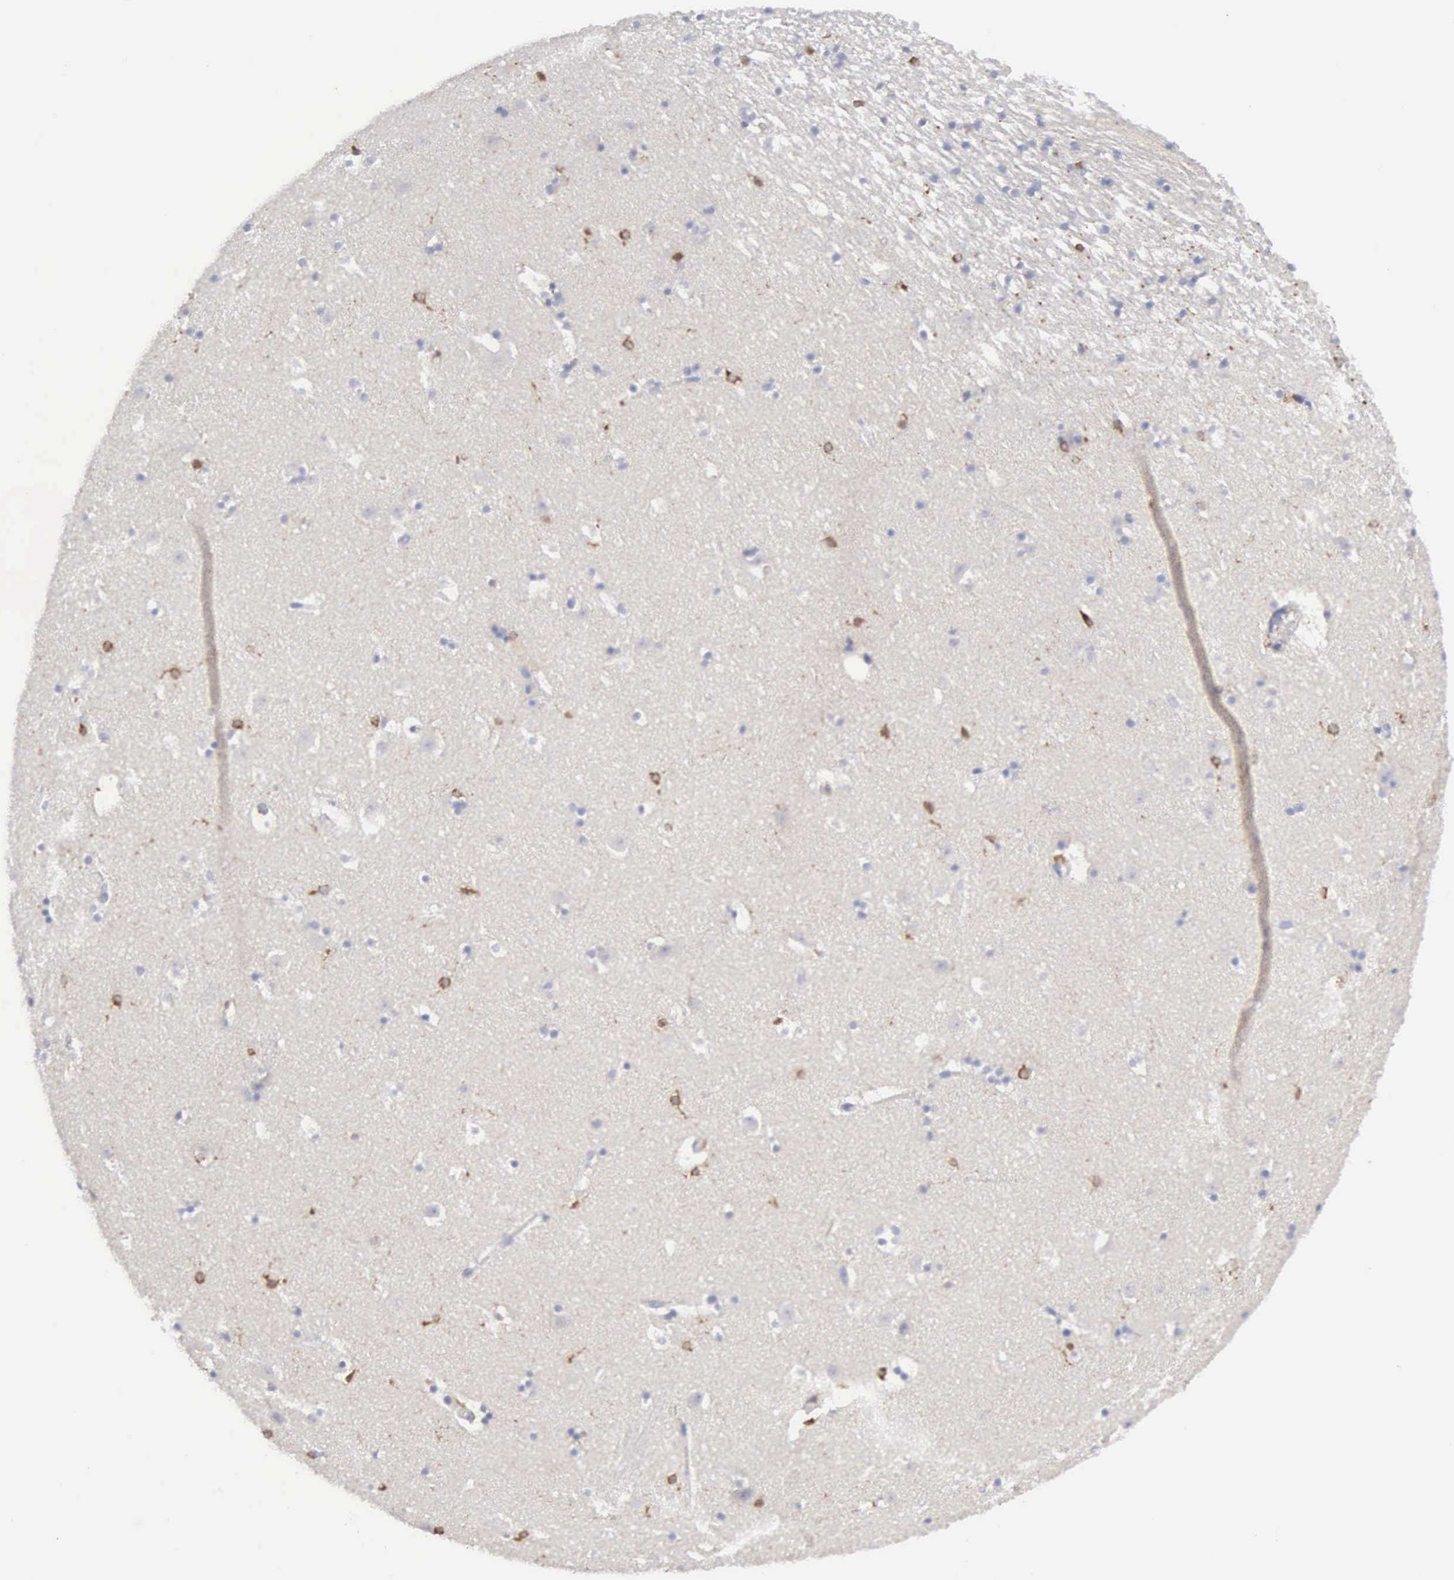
{"staining": {"intensity": "weak", "quantity": "<25%", "location": "cytoplasmic/membranous"}, "tissue": "caudate", "cell_type": "Glial cells", "image_type": "normal", "snomed": [{"axis": "morphology", "description": "Normal tissue, NOS"}, {"axis": "topography", "description": "Lateral ventricle wall"}], "caption": "Immunohistochemical staining of benign caudate demonstrates no significant positivity in glial cells. (DAB (3,3'-diaminobenzidine) immunohistochemistry (IHC) with hematoxylin counter stain).", "gene": "ENSG00000285304", "patient": {"sex": "male", "age": 45}}